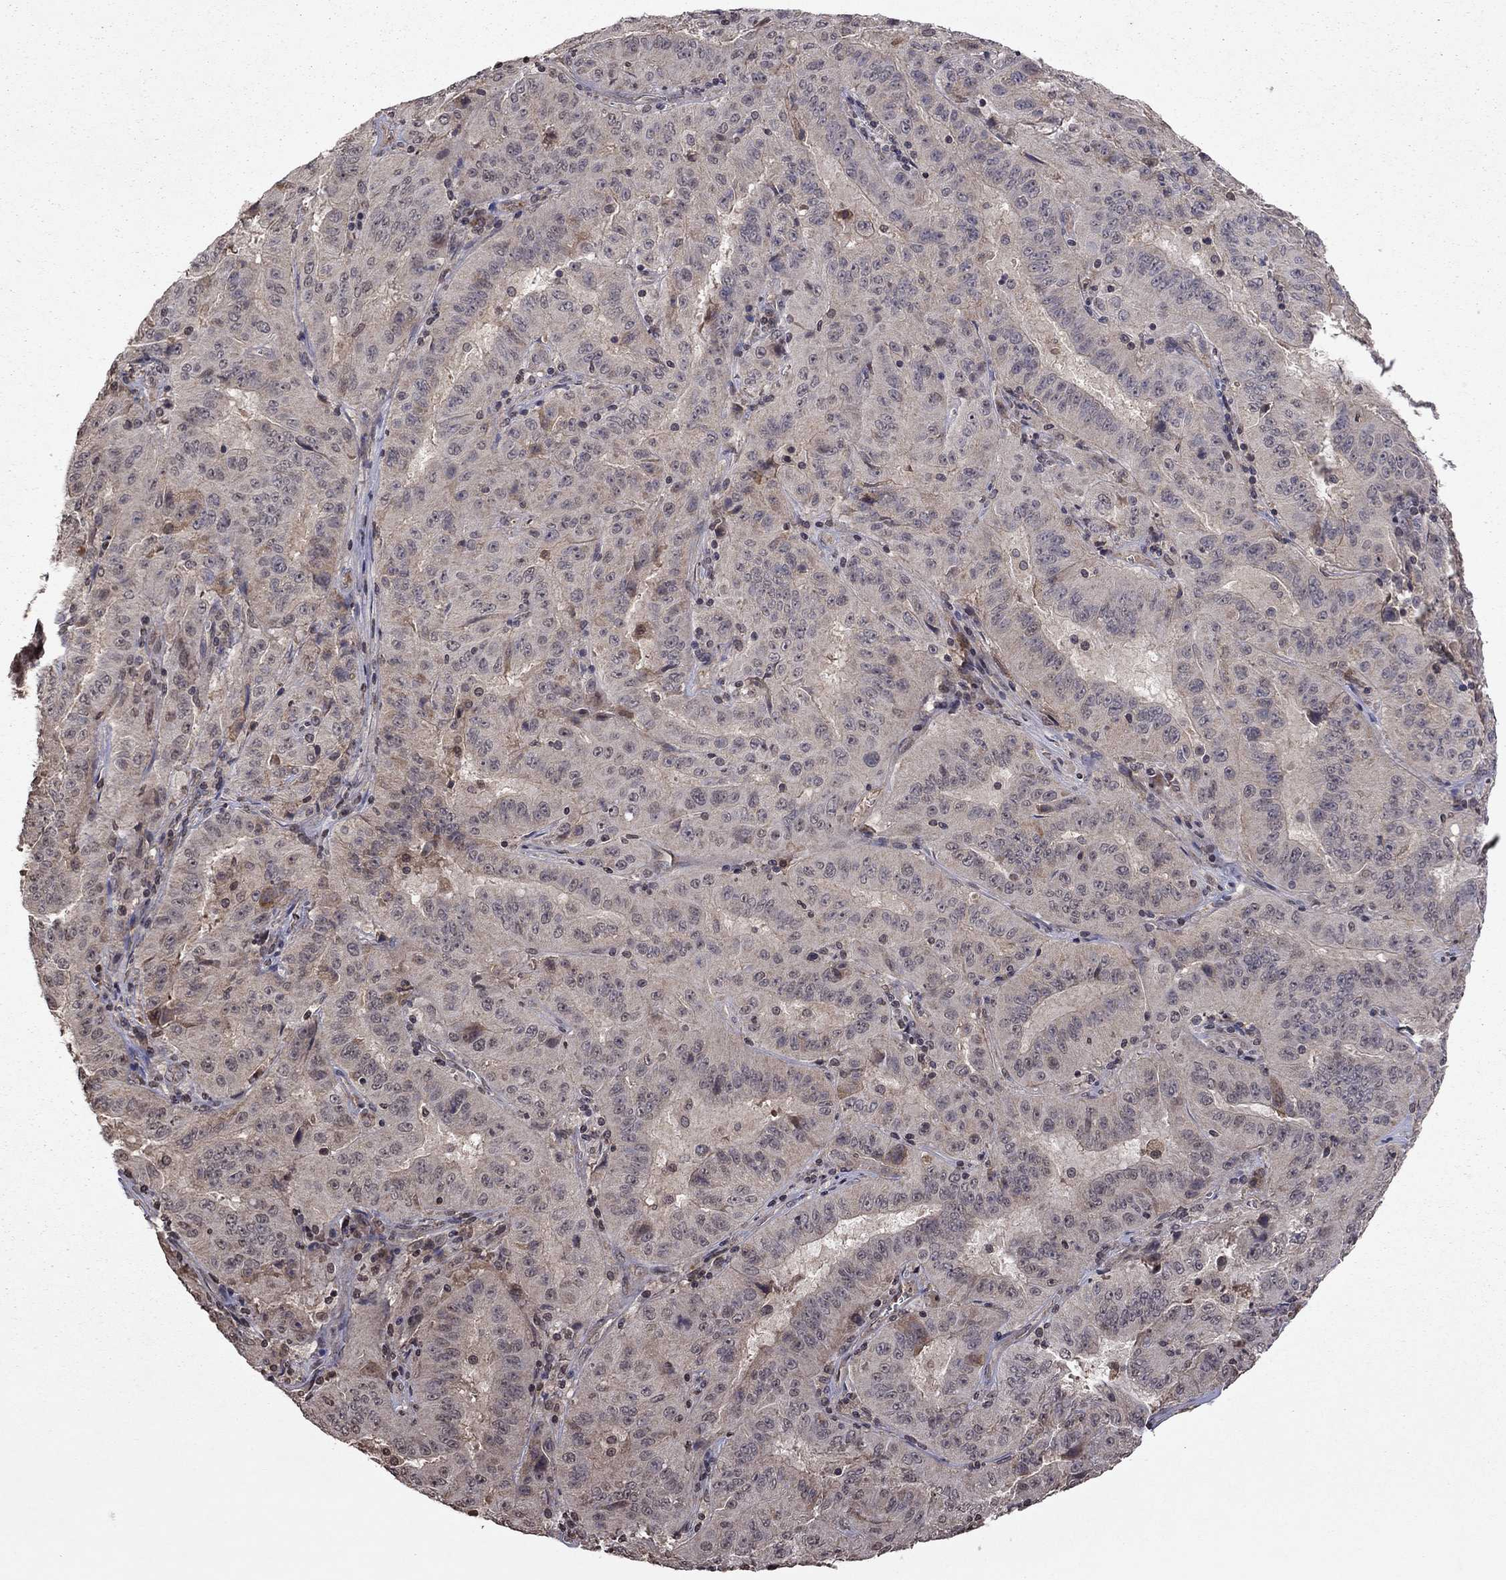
{"staining": {"intensity": "negative", "quantity": "none", "location": "none"}, "tissue": "pancreatic cancer", "cell_type": "Tumor cells", "image_type": "cancer", "snomed": [{"axis": "morphology", "description": "Adenocarcinoma, NOS"}, {"axis": "topography", "description": "Pancreas"}], "caption": "Pancreatic cancer (adenocarcinoma) was stained to show a protein in brown. There is no significant expression in tumor cells. Nuclei are stained in blue.", "gene": "NLGN1", "patient": {"sex": "male", "age": 63}}